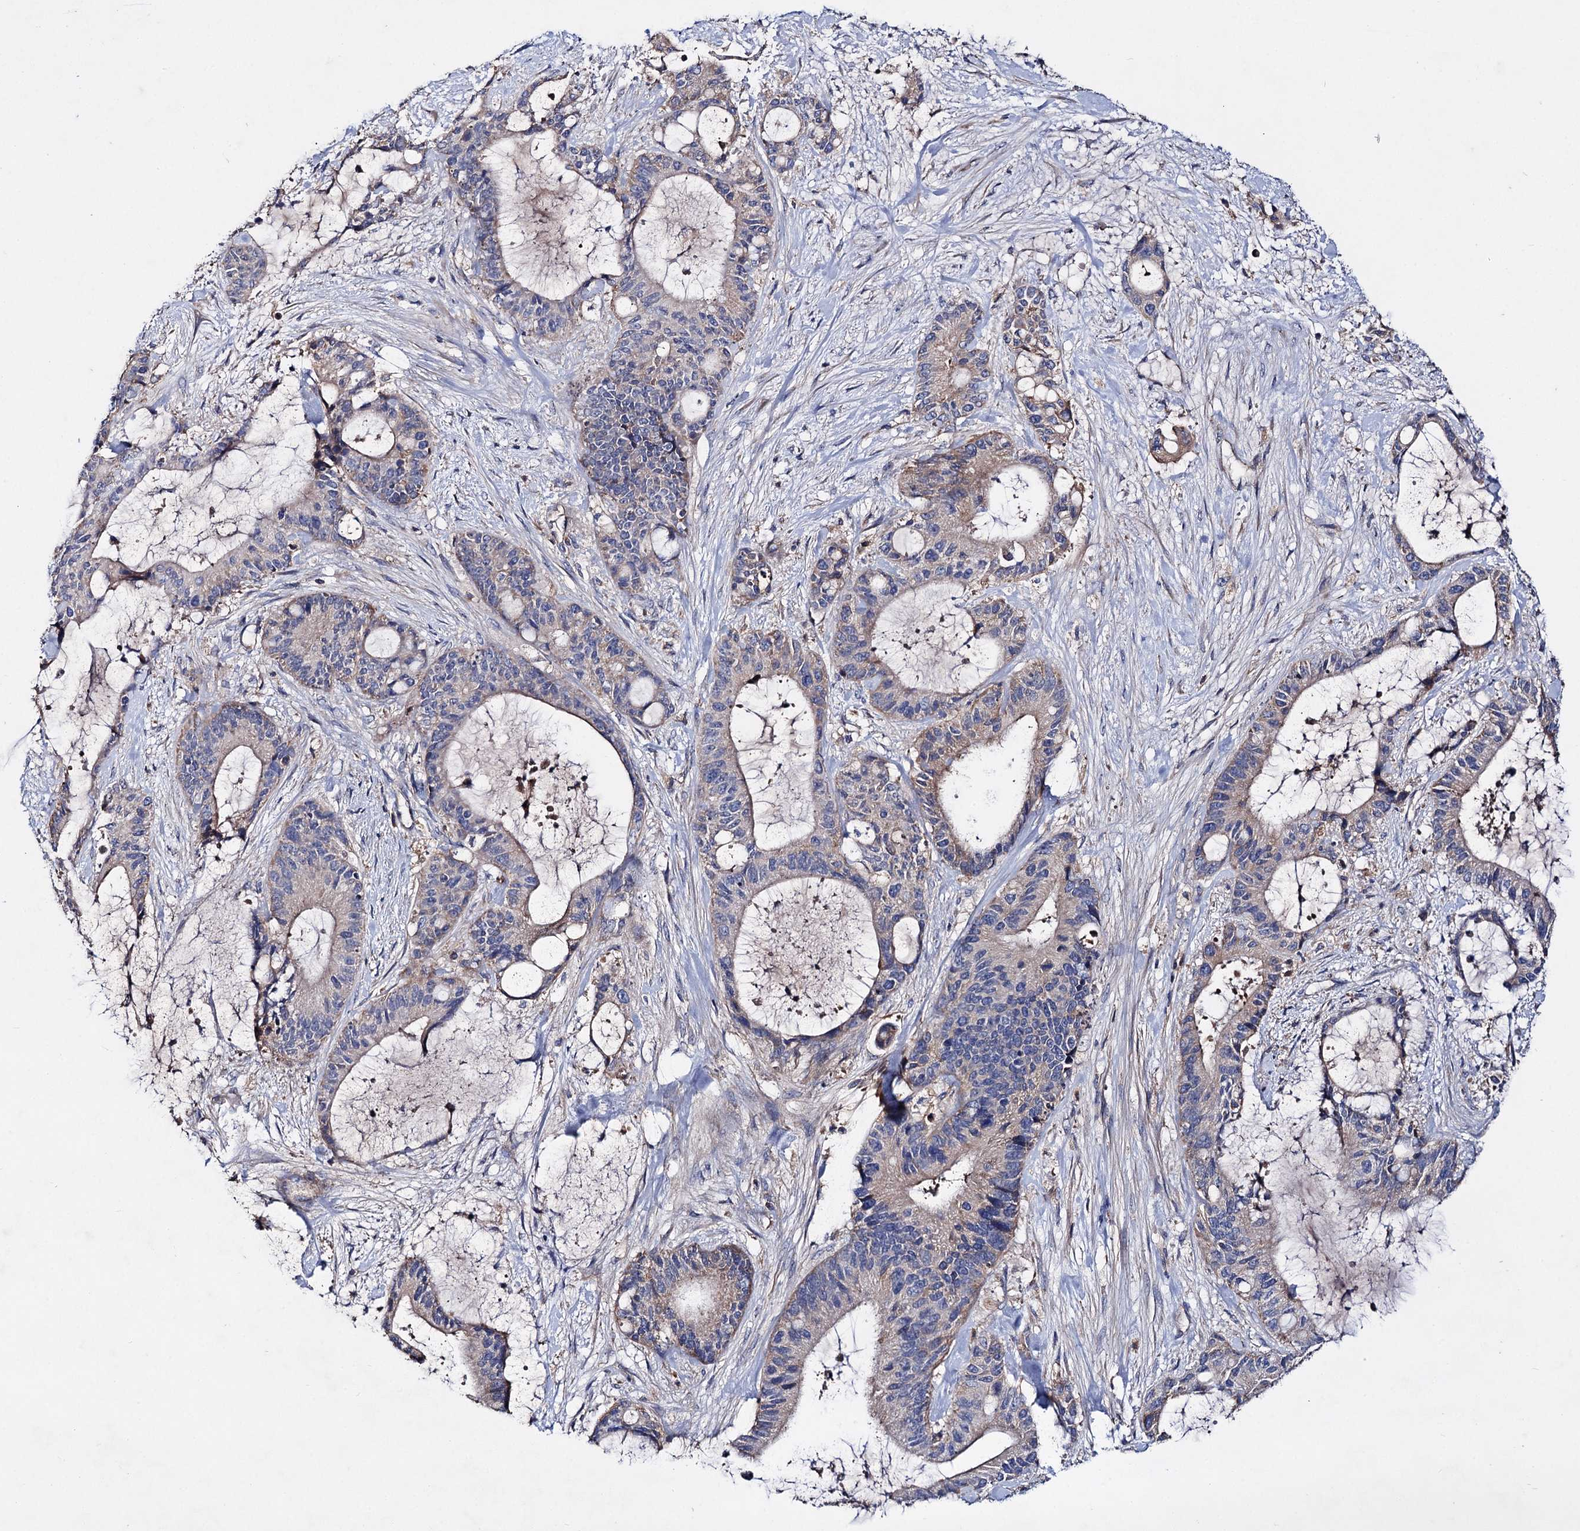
{"staining": {"intensity": "weak", "quantity": "<25%", "location": "cytoplasmic/membranous"}, "tissue": "liver cancer", "cell_type": "Tumor cells", "image_type": "cancer", "snomed": [{"axis": "morphology", "description": "Normal tissue, NOS"}, {"axis": "morphology", "description": "Cholangiocarcinoma"}, {"axis": "topography", "description": "Liver"}, {"axis": "topography", "description": "Peripheral nerve tissue"}], "caption": "Micrograph shows no significant protein positivity in tumor cells of liver cancer. The staining was performed using DAB (3,3'-diaminobenzidine) to visualize the protein expression in brown, while the nuclei were stained in blue with hematoxylin (Magnification: 20x).", "gene": "CLPB", "patient": {"sex": "female", "age": 73}}